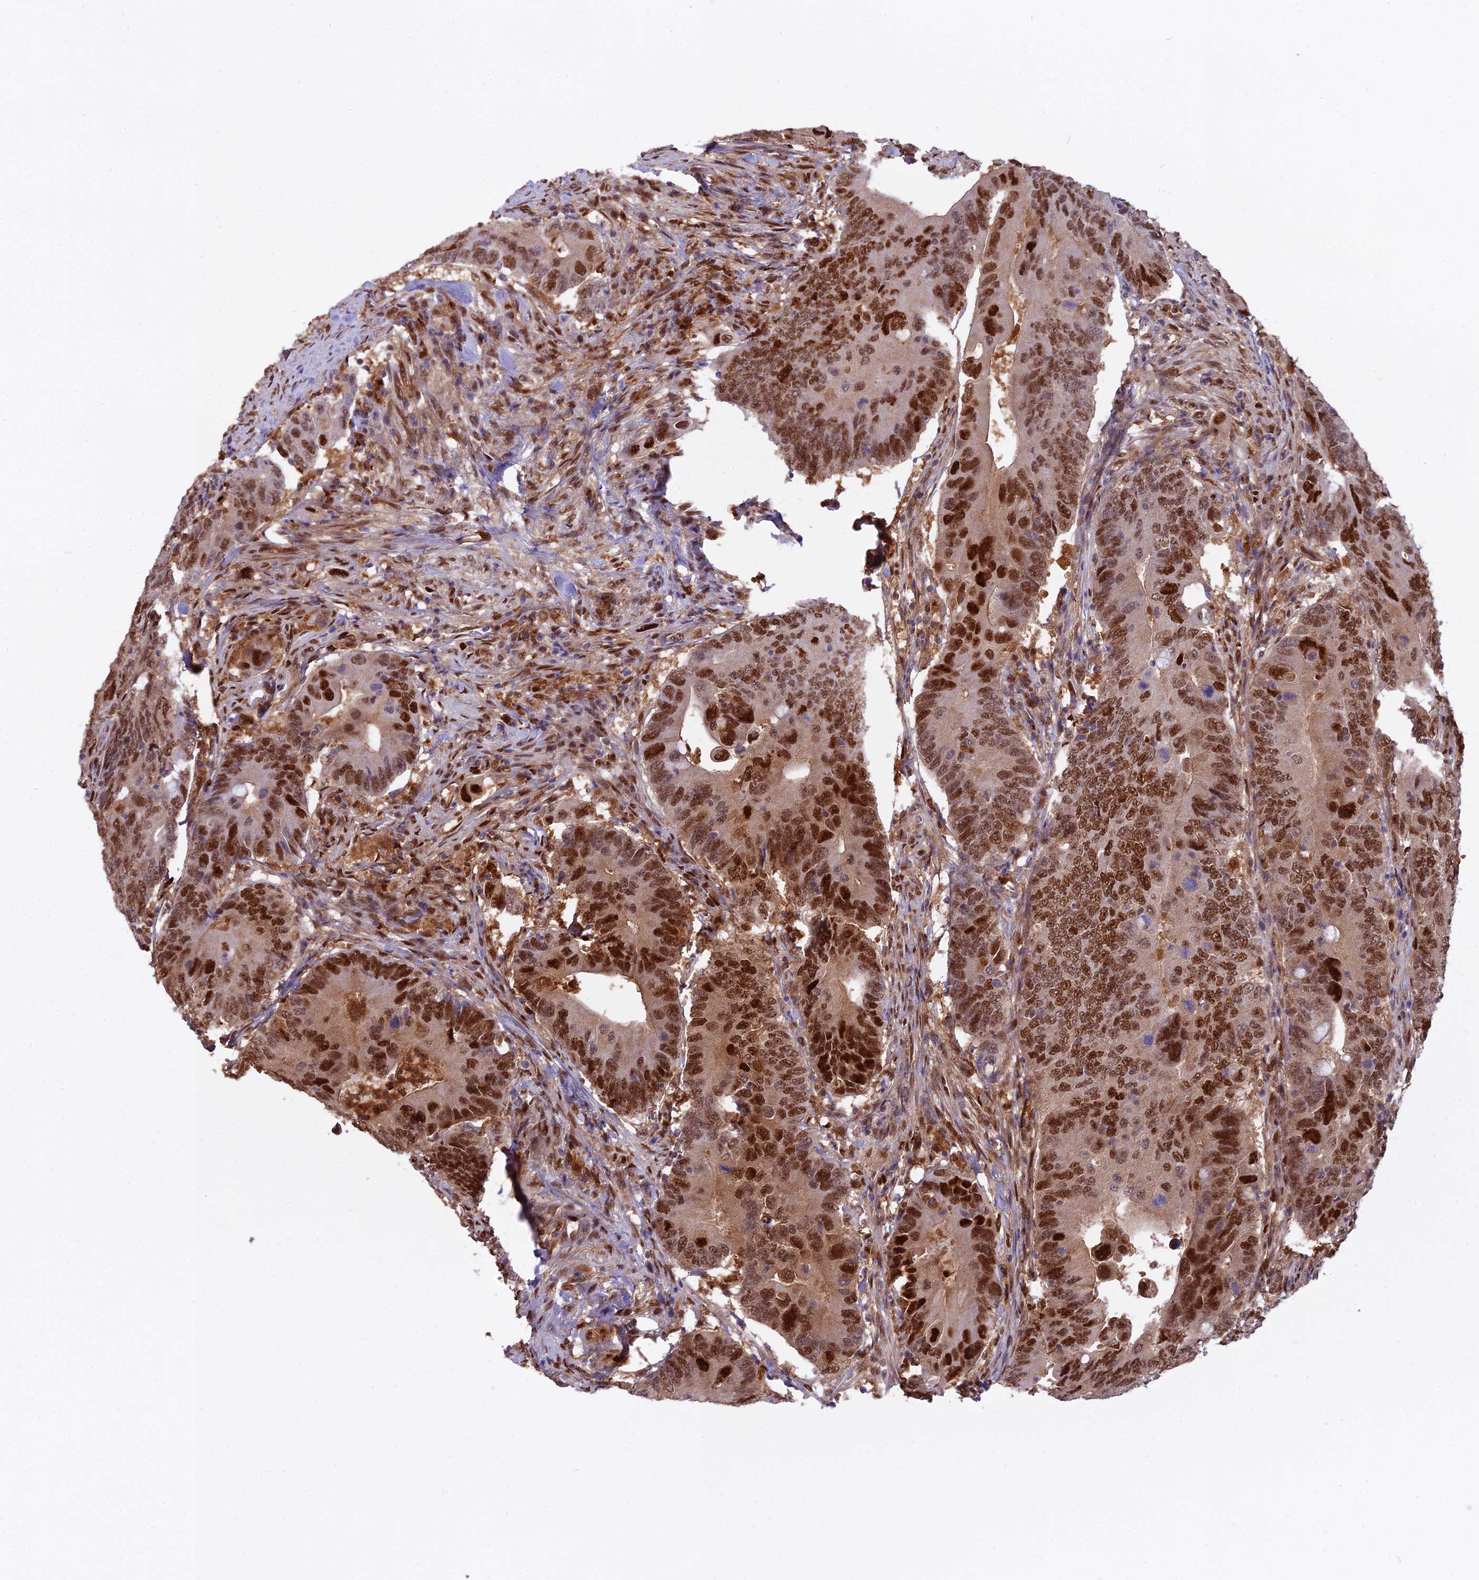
{"staining": {"intensity": "strong", "quantity": ">75%", "location": "nuclear"}, "tissue": "colorectal cancer", "cell_type": "Tumor cells", "image_type": "cancer", "snomed": [{"axis": "morphology", "description": "Adenocarcinoma, NOS"}, {"axis": "topography", "description": "Colon"}], "caption": "Colorectal adenocarcinoma stained with a protein marker reveals strong staining in tumor cells.", "gene": "NPEPL1", "patient": {"sex": "male", "age": 71}}